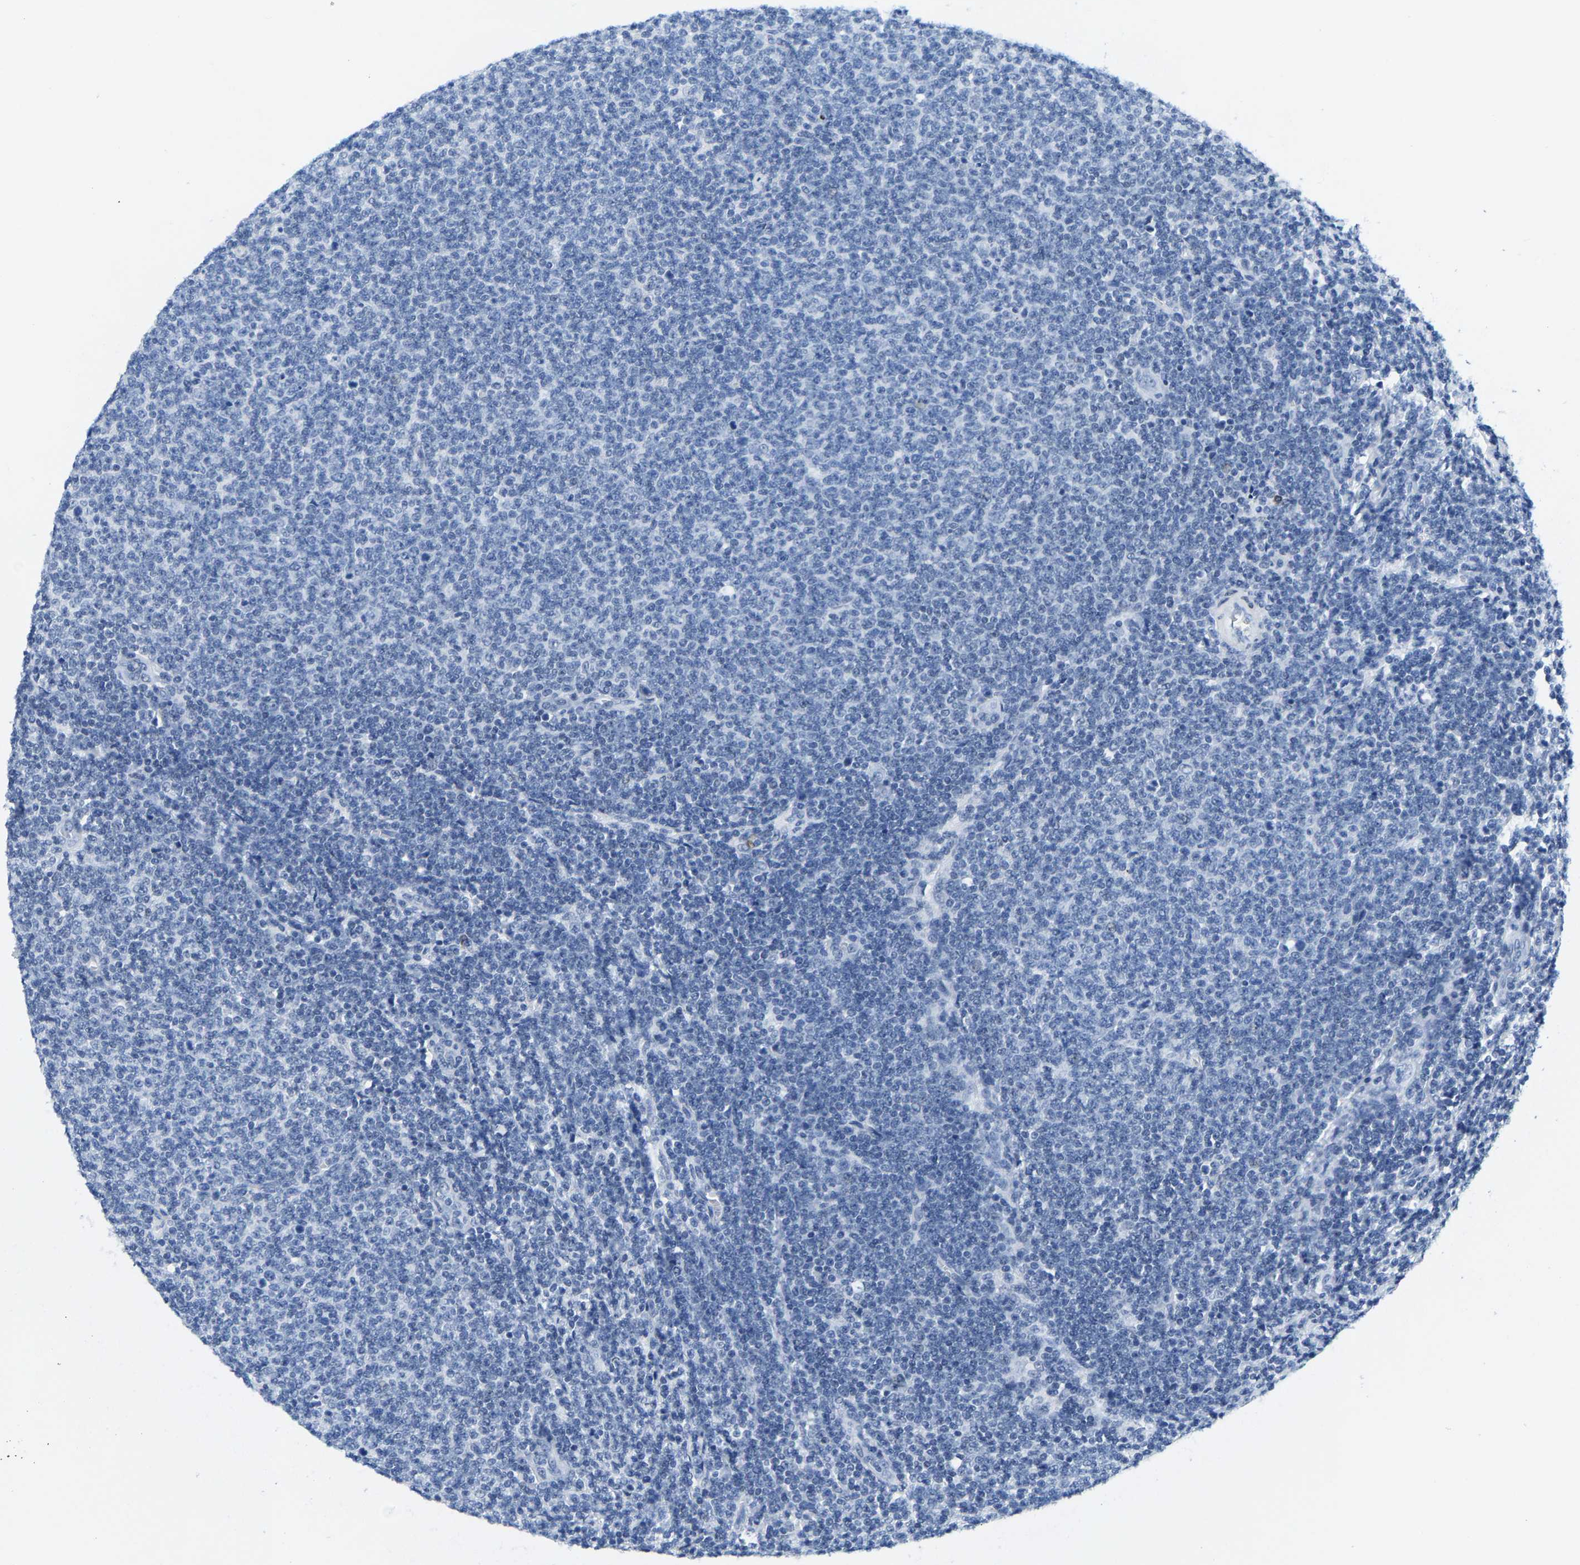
{"staining": {"intensity": "negative", "quantity": "none", "location": "none"}, "tissue": "lymphoma", "cell_type": "Tumor cells", "image_type": "cancer", "snomed": [{"axis": "morphology", "description": "Malignant lymphoma, non-Hodgkin's type, Low grade"}, {"axis": "topography", "description": "Lymph node"}], "caption": "An immunohistochemistry (IHC) histopathology image of lymphoma is shown. There is no staining in tumor cells of lymphoma.", "gene": "SETD1B", "patient": {"sex": "male", "age": 66}}